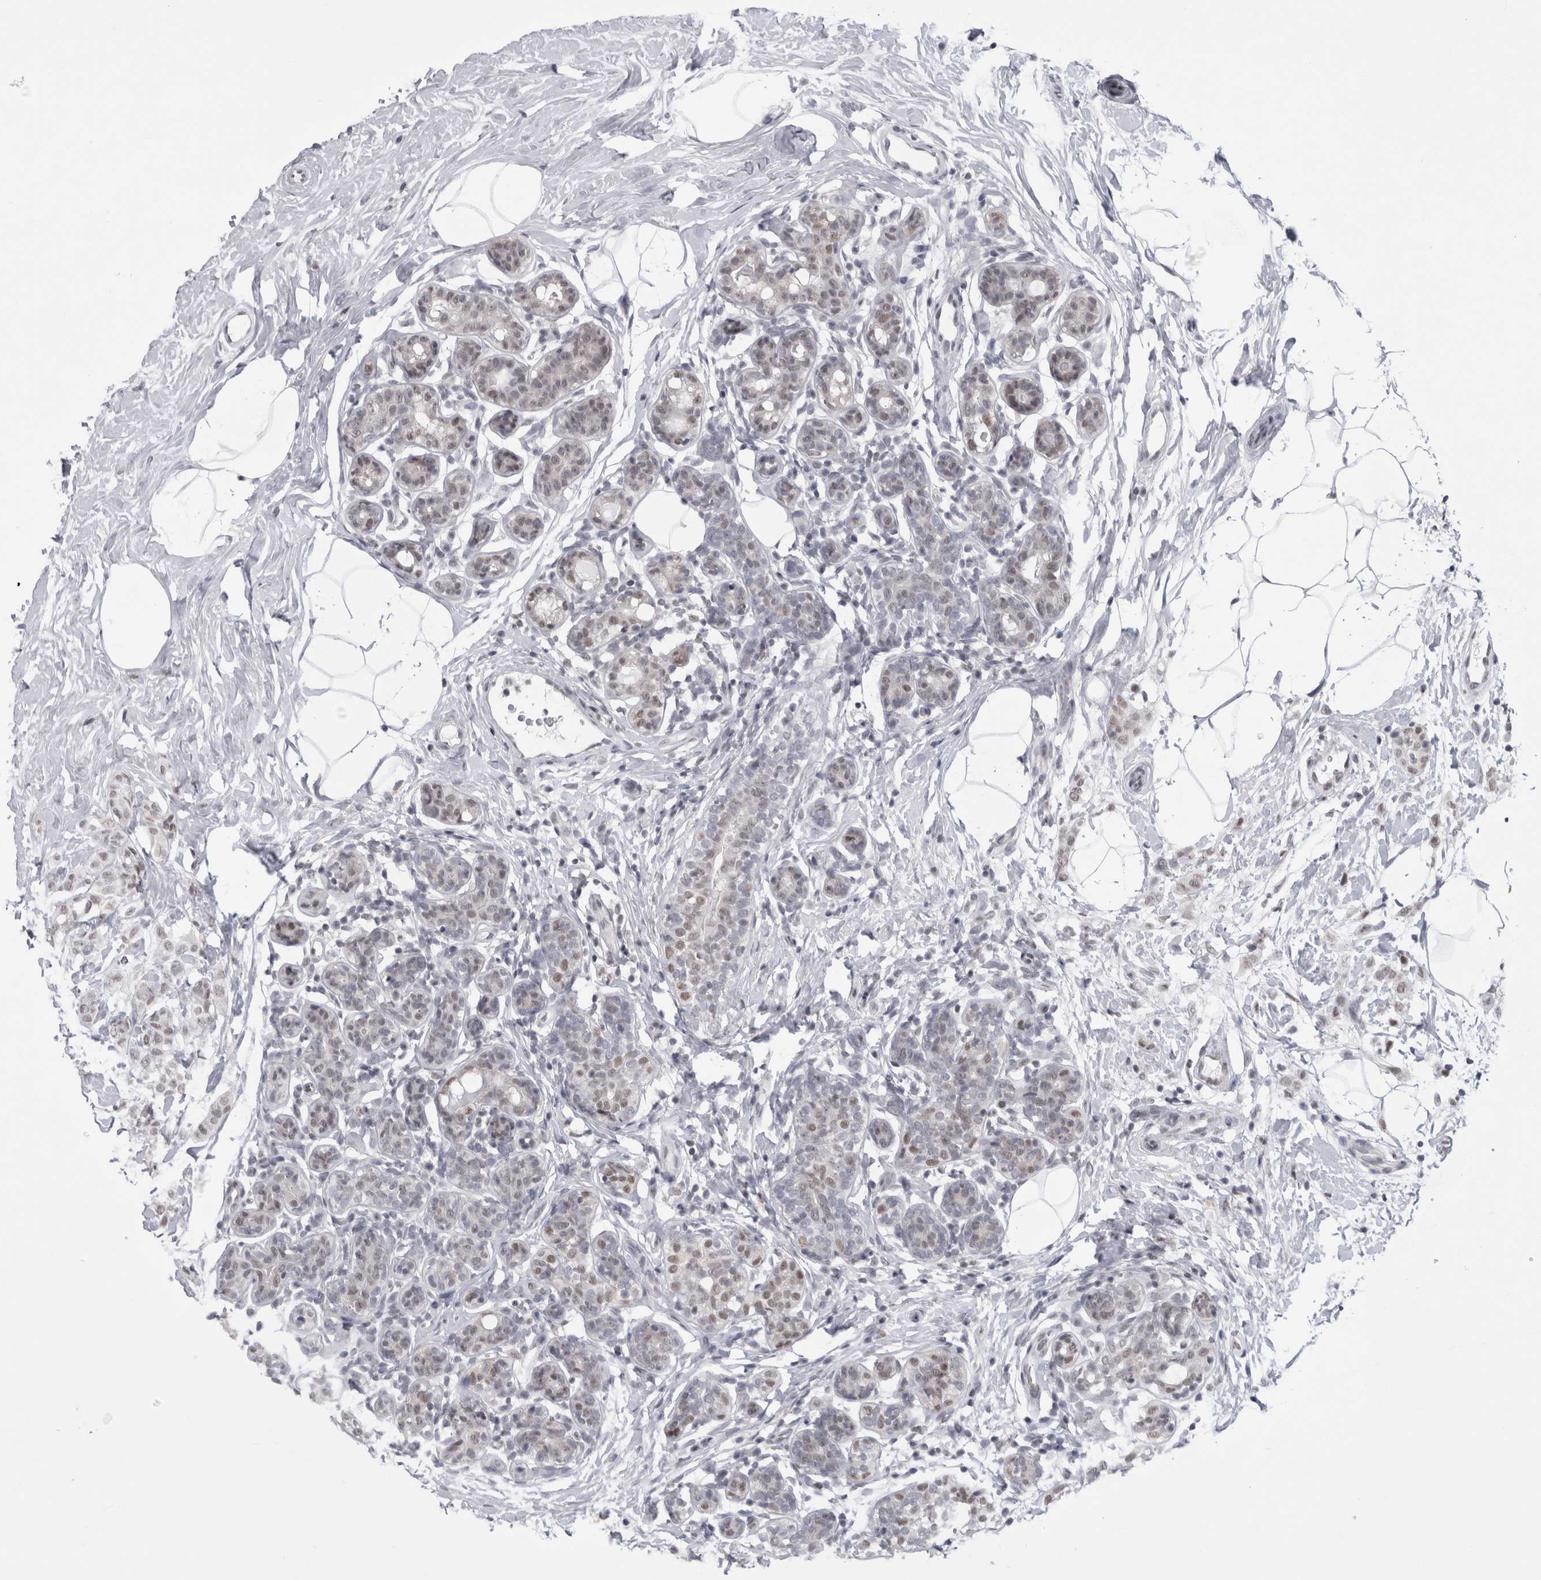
{"staining": {"intensity": "moderate", "quantity": "<25%", "location": "nuclear"}, "tissue": "breast cancer", "cell_type": "Tumor cells", "image_type": "cancer", "snomed": [{"axis": "morphology", "description": "Lobular carcinoma, in situ"}, {"axis": "morphology", "description": "Lobular carcinoma"}, {"axis": "topography", "description": "Breast"}], "caption": "A micrograph showing moderate nuclear staining in about <25% of tumor cells in breast lobular carcinoma, as visualized by brown immunohistochemical staining.", "gene": "PSMB2", "patient": {"sex": "female", "age": 41}}